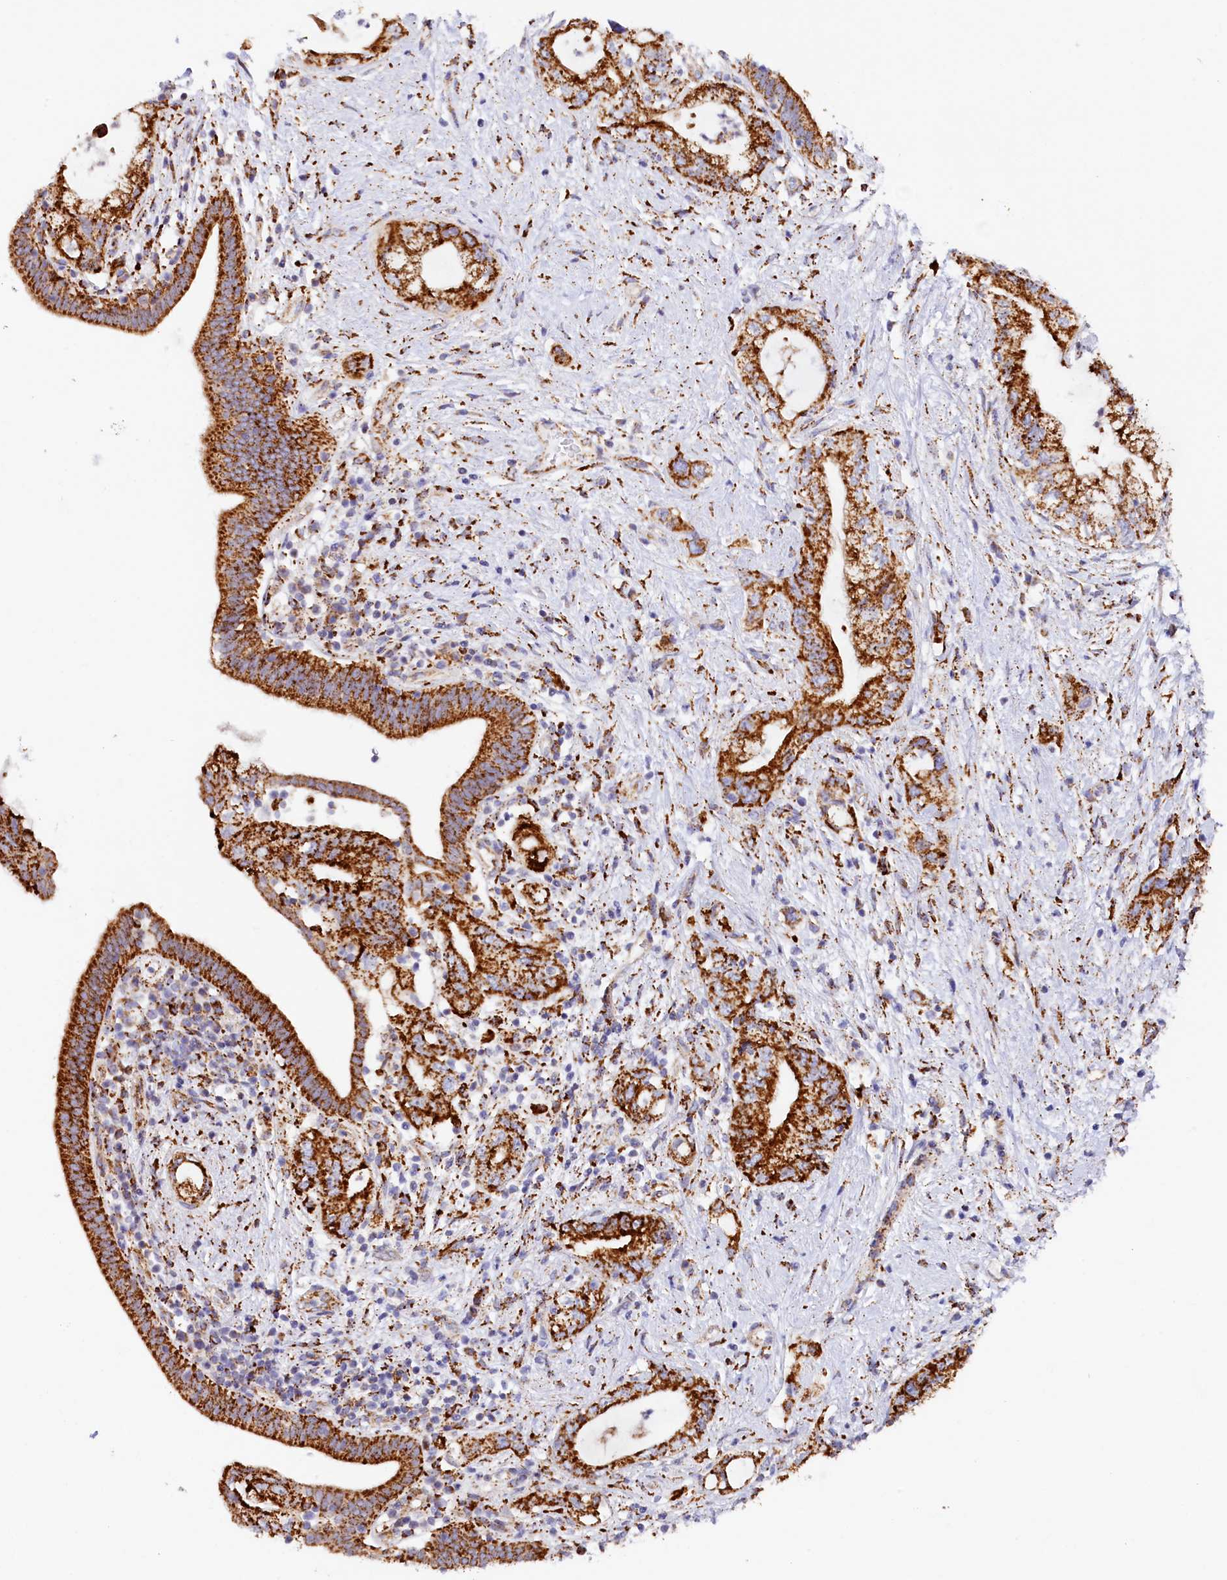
{"staining": {"intensity": "strong", "quantity": ">75%", "location": "cytoplasmic/membranous"}, "tissue": "pancreatic cancer", "cell_type": "Tumor cells", "image_type": "cancer", "snomed": [{"axis": "morphology", "description": "Adenocarcinoma, NOS"}, {"axis": "topography", "description": "Pancreas"}], "caption": "Human pancreatic adenocarcinoma stained for a protein (brown) demonstrates strong cytoplasmic/membranous positive positivity in approximately >75% of tumor cells.", "gene": "AKTIP", "patient": {"sex": "female", "age": 73}}